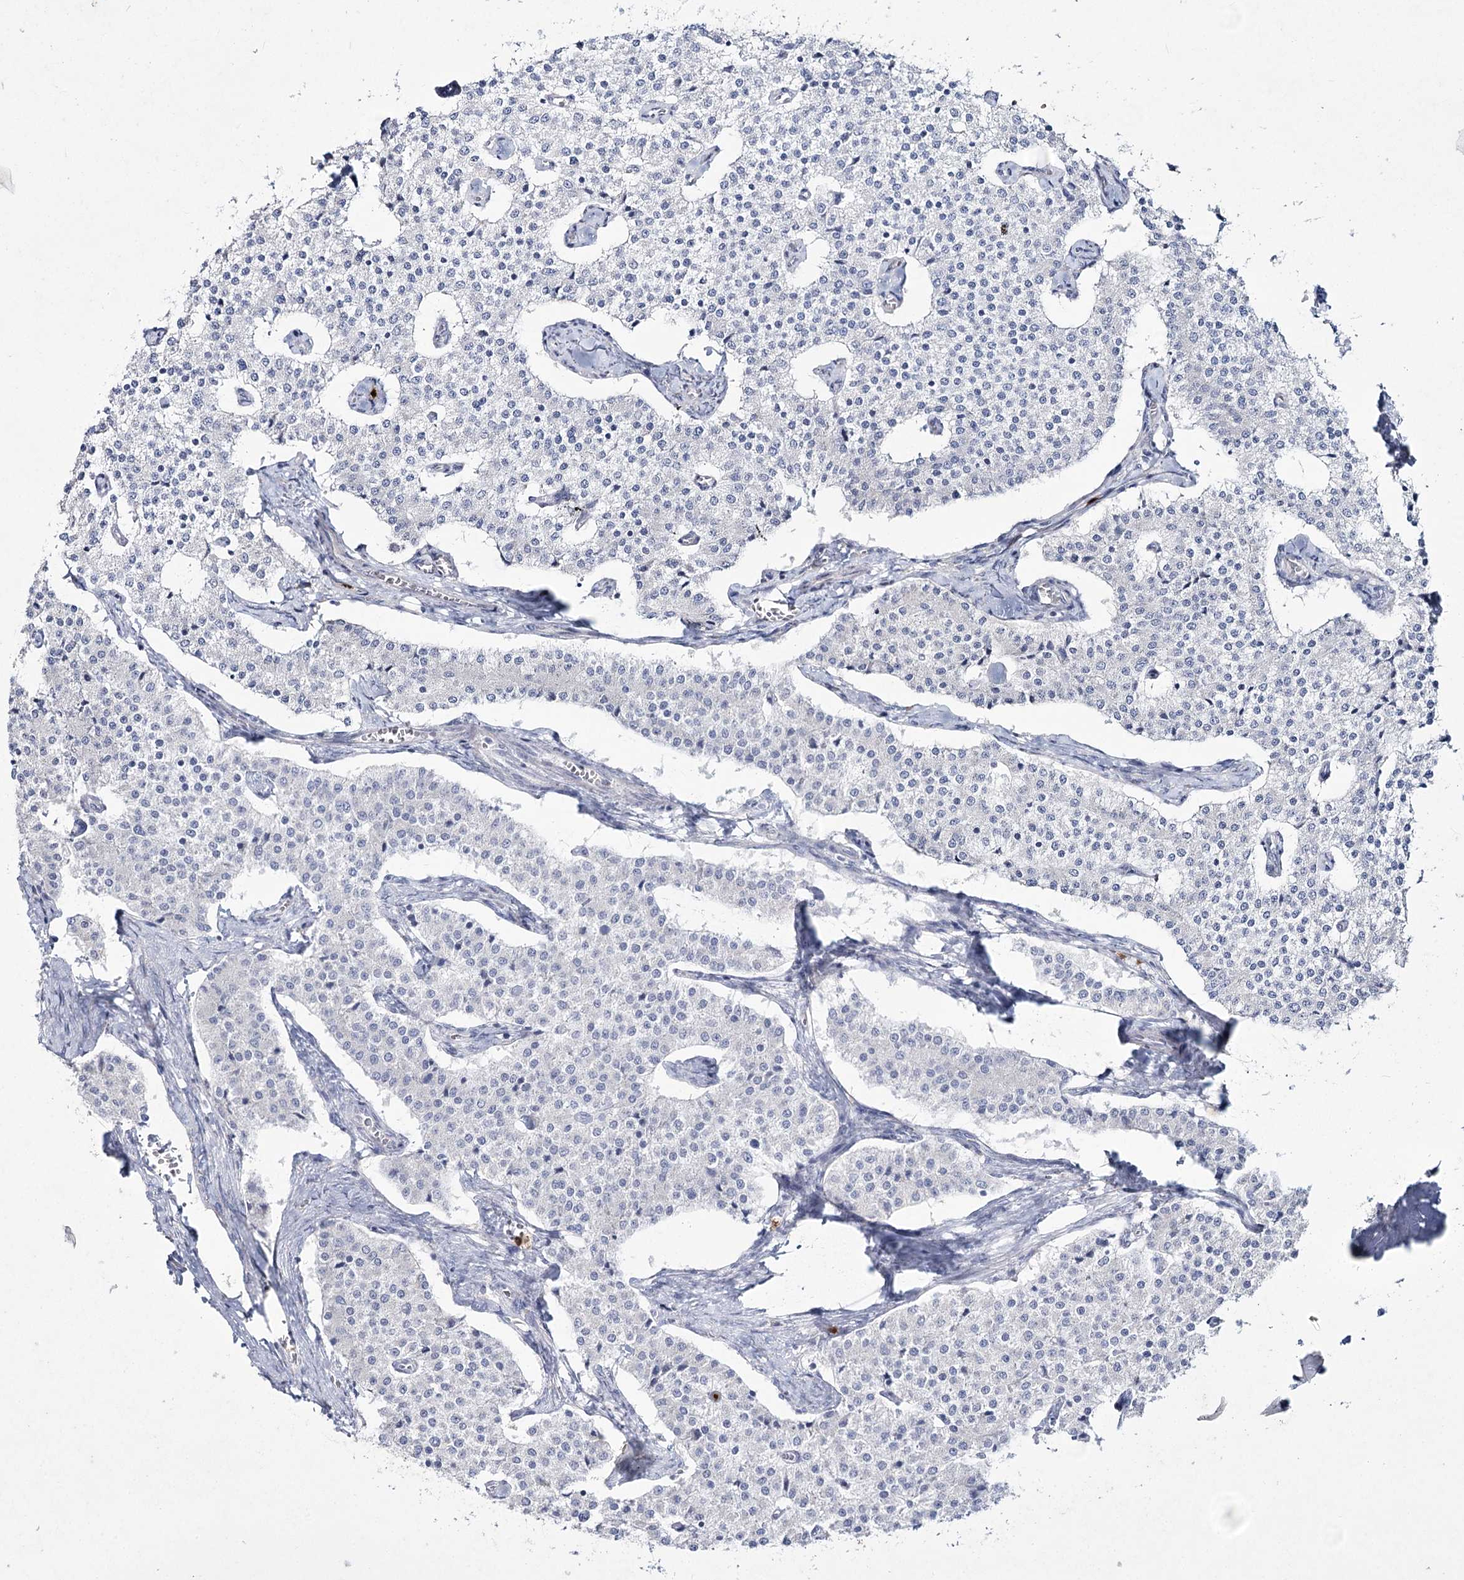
{"staining": {"intensity": "negative", "quantity": "none", "location": "none"}, "tissue": "carcinoid", "cell_type": "Tumor cells", "image_type": "cancer", "snomed": [{"axis": "morphology", "description": "Carcinoid, malignant, NOS"}, {"axis": "topography", "description": "Colon"}], "caption": "An immunohistochemistry (IHC) image of carcinoid is shown. There is no staining in tumor cells of carcinoid.", "gene": "NIPAL4", "patient": {"sex": "female", "age": 52}}